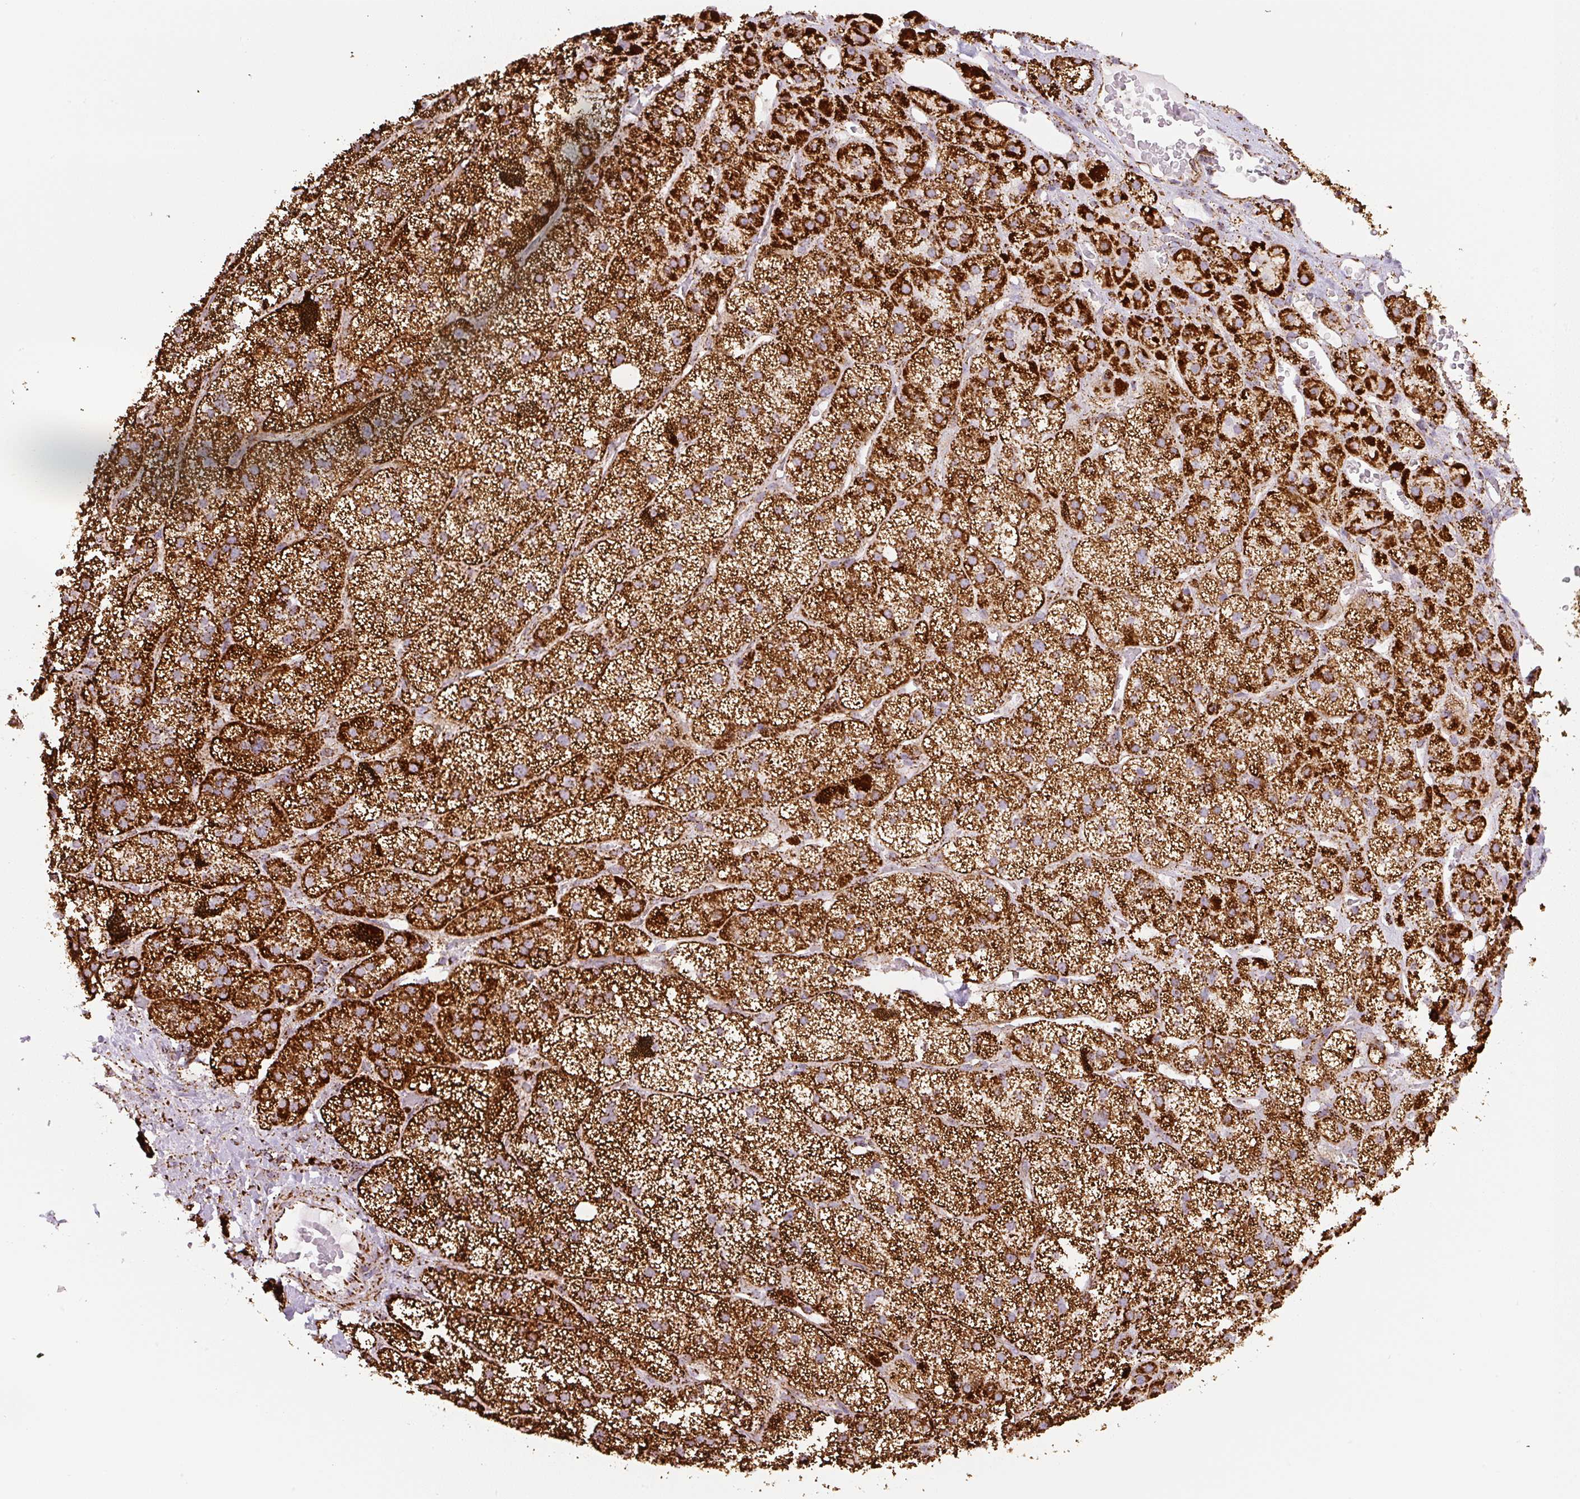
{"staining": {"intensity": "strong", "quantity": ">75%", "location": "cytoplasmic/membranous"}, "tissue": "adrenal gland", "cell_type": "Glandular cells", "image_type": "normal", "snomed": [{"axis": "morphology", "description": "Normal tissue, NOS"}, {"axis": "topography", "description": "Adrenal gland"}], "caption": "This photomicrograph shows IHC staining of benign human adrenal gland, with high strong cytoplasmic/membranous expression in approximately >75% of glandular cells.", "gene": "ATP5F1A", "patient": {"sex": "male", "age": 57}}